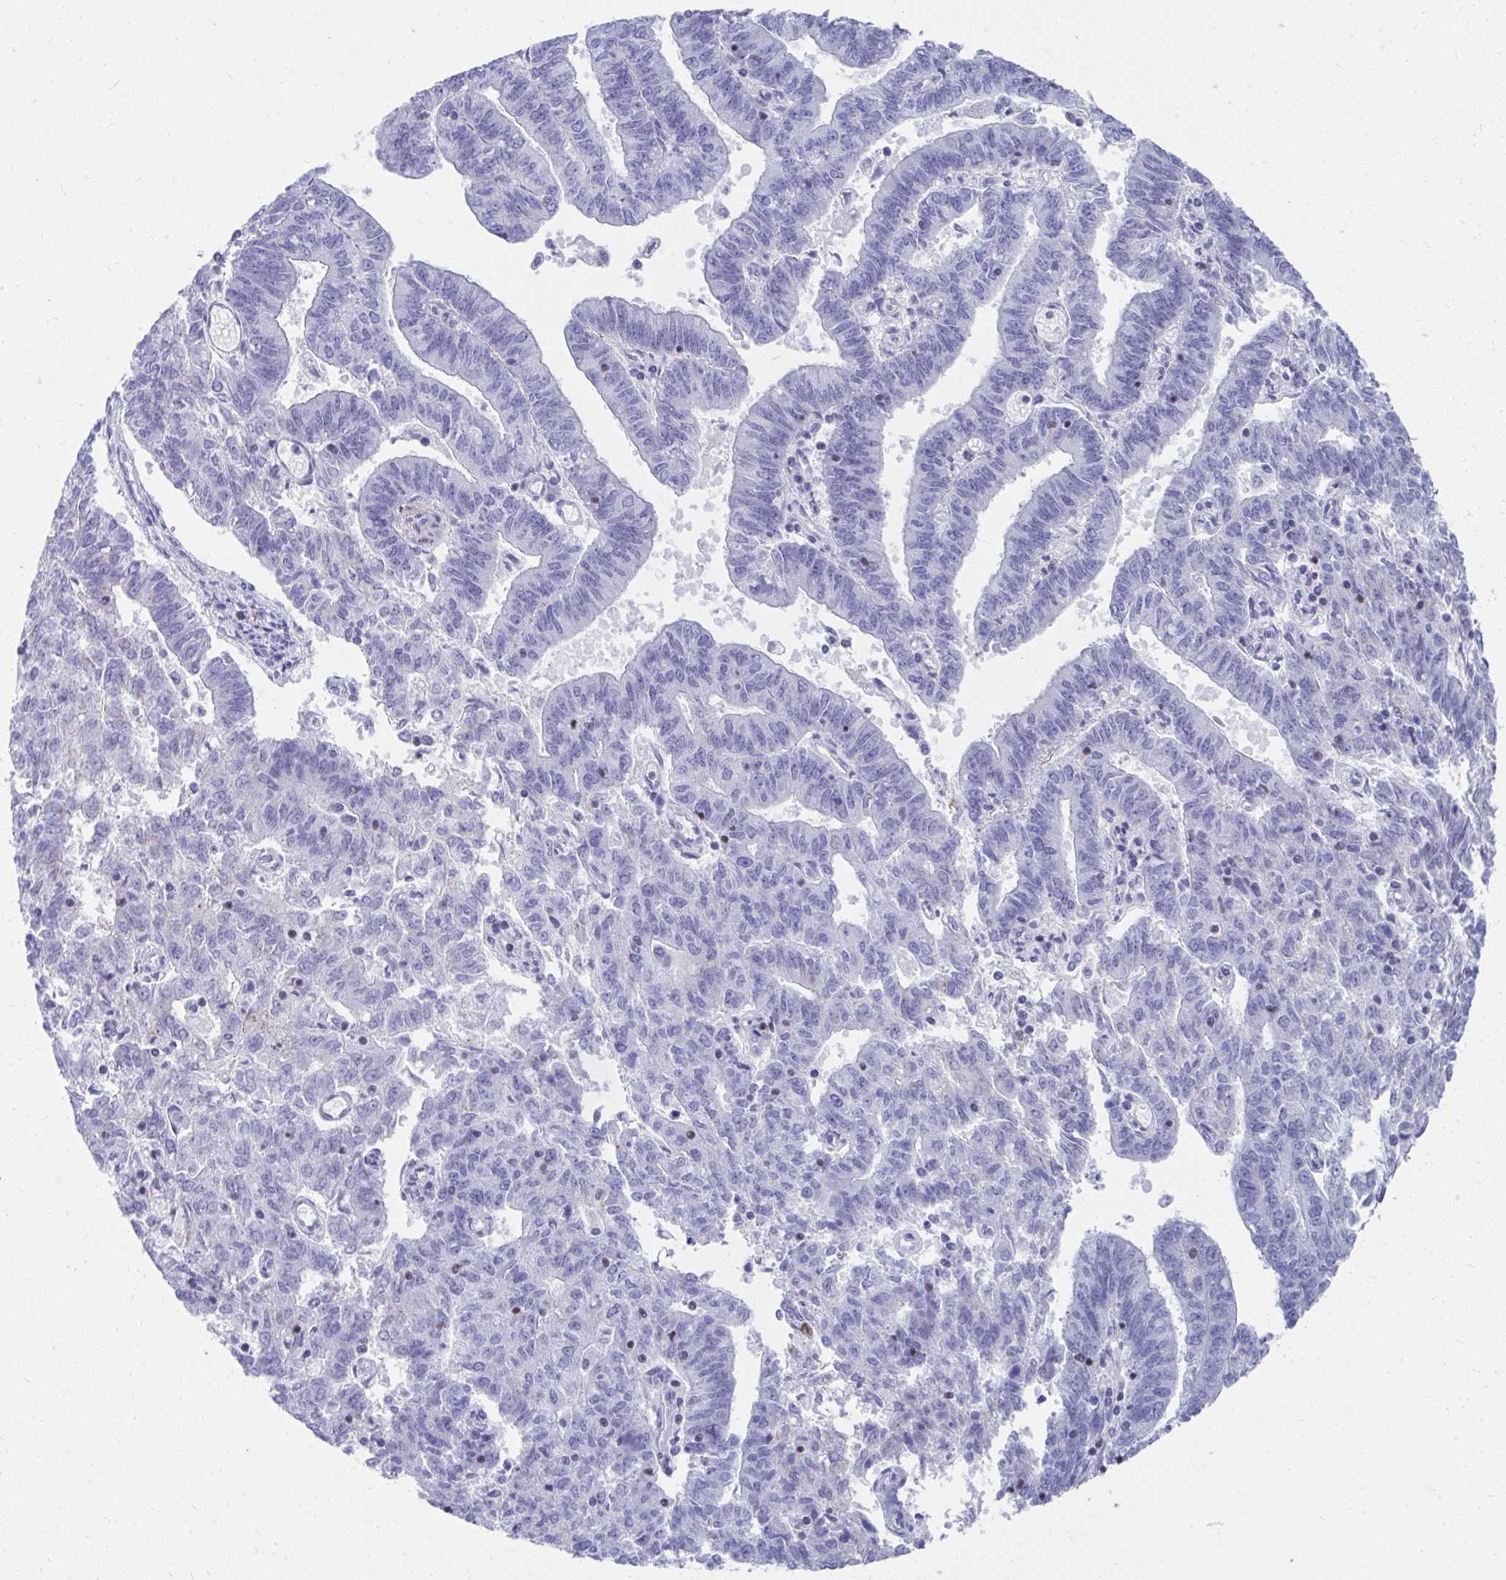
{"staining": {"intensity": "negative", "quantity": "none", "location": "none"}, "tissue": "endometrial cancer", "cell_type": "Tumor cells", "image_type": "cancer", "snomed": [{"axis": "morphology", "description": "Adenocarcinoma, NOS"}, {"axis": "topography", "description": "Endometrium"}], "caption": "A high-resolution histopathology image shows IHC staining of adenocarcinoma (endometrial), which shows no significant staining in tumor cells.", "gene": "RUNX3", "patient": {"sex": "female", "age": 82}}